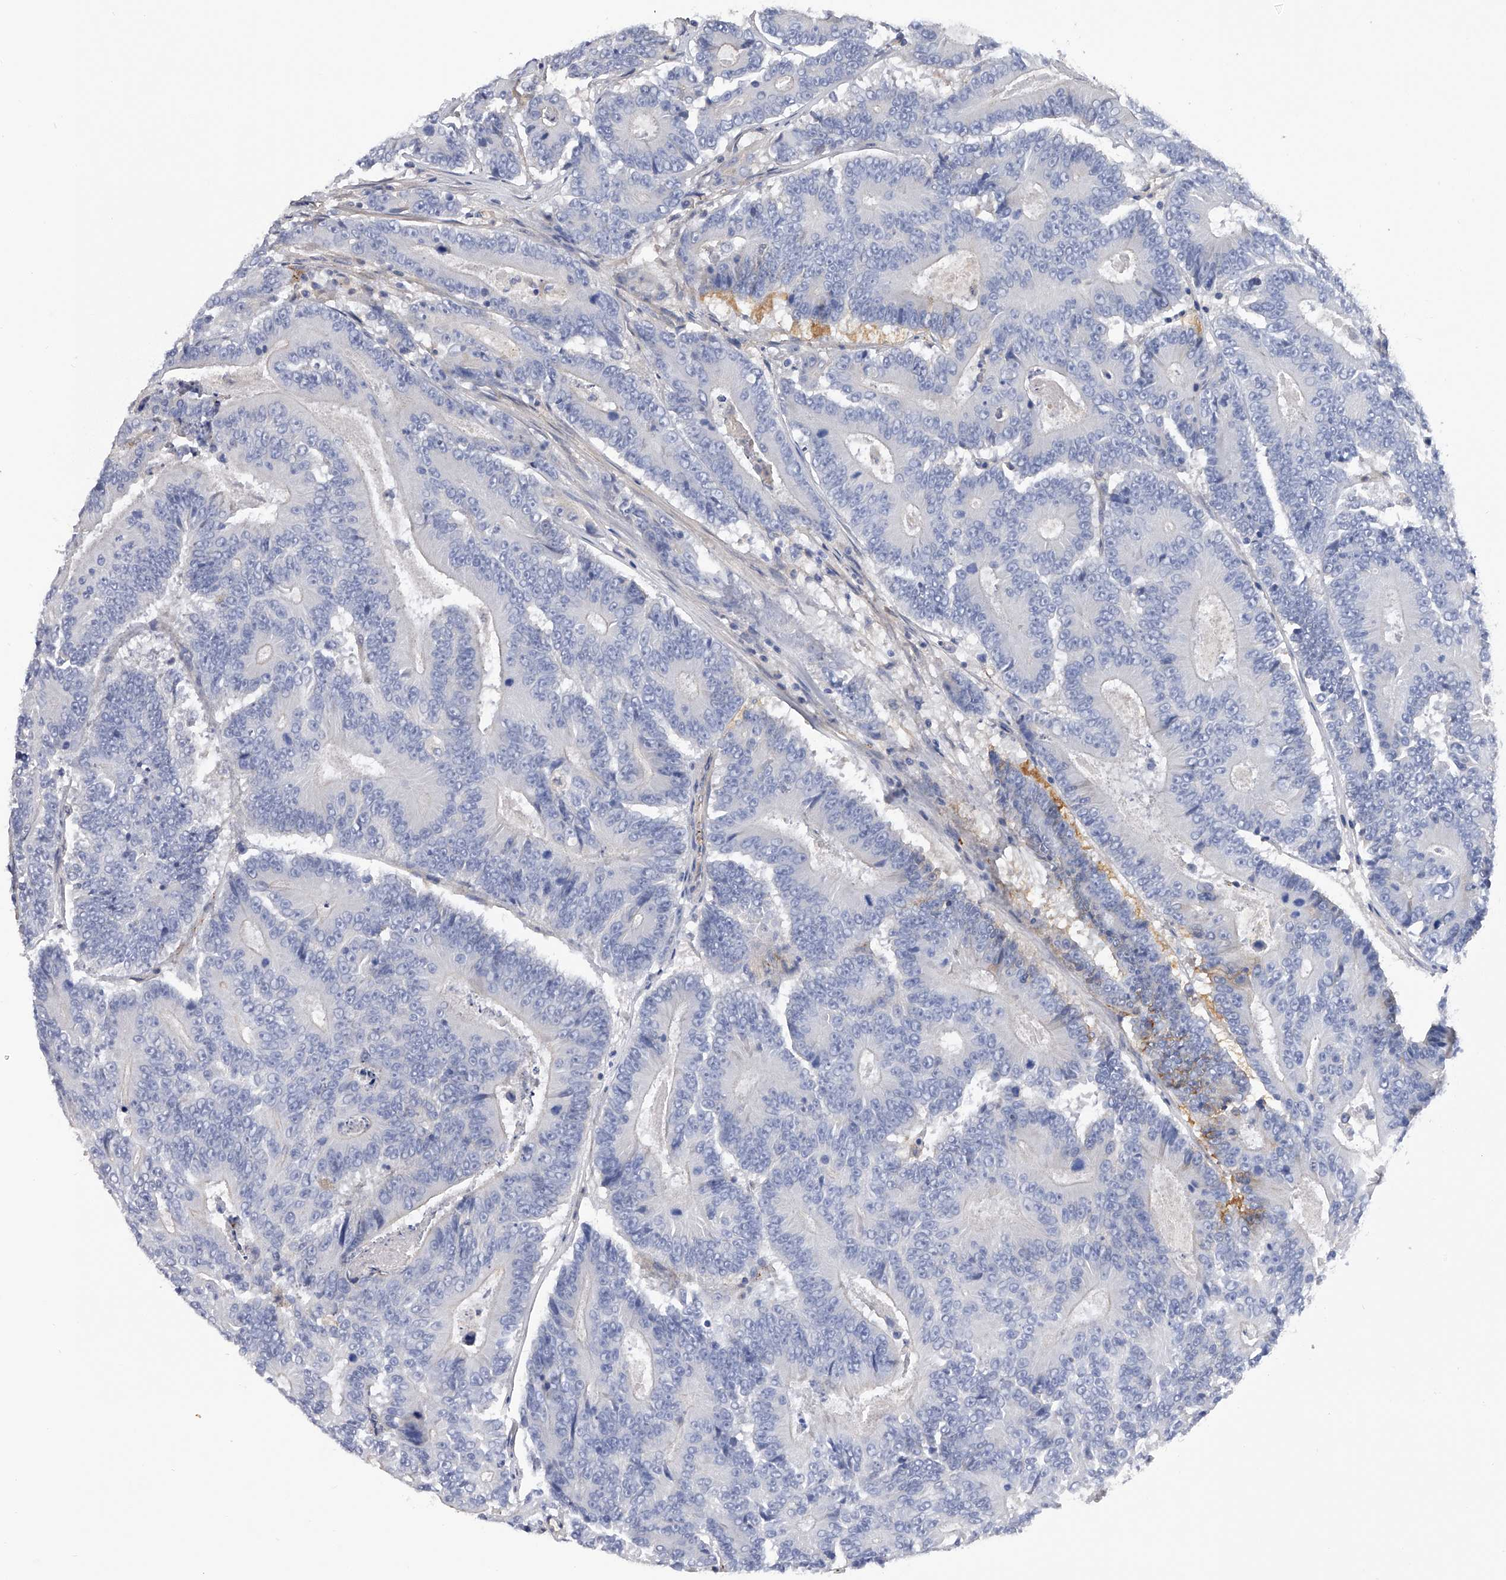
{"staining": {"intensity": "negative", "quantity": "none", "location": "none"}, "tissue": "colorectal cancer", "cell_type": "Tumor cells", "image_type": "cancer", "snomed": [{"axis": "morphology", "description": "Adenocarcinoma, NOS"}, {"axis": "topography", "description": "Colon"}], "caption": "This is a histopathology image of IHC staining of colorectal cancer (adenocarcinoma), which shows no expression in tumor cells.", "gene": "RWDD2A", "patient": {"sex": "male", "age": 83}}